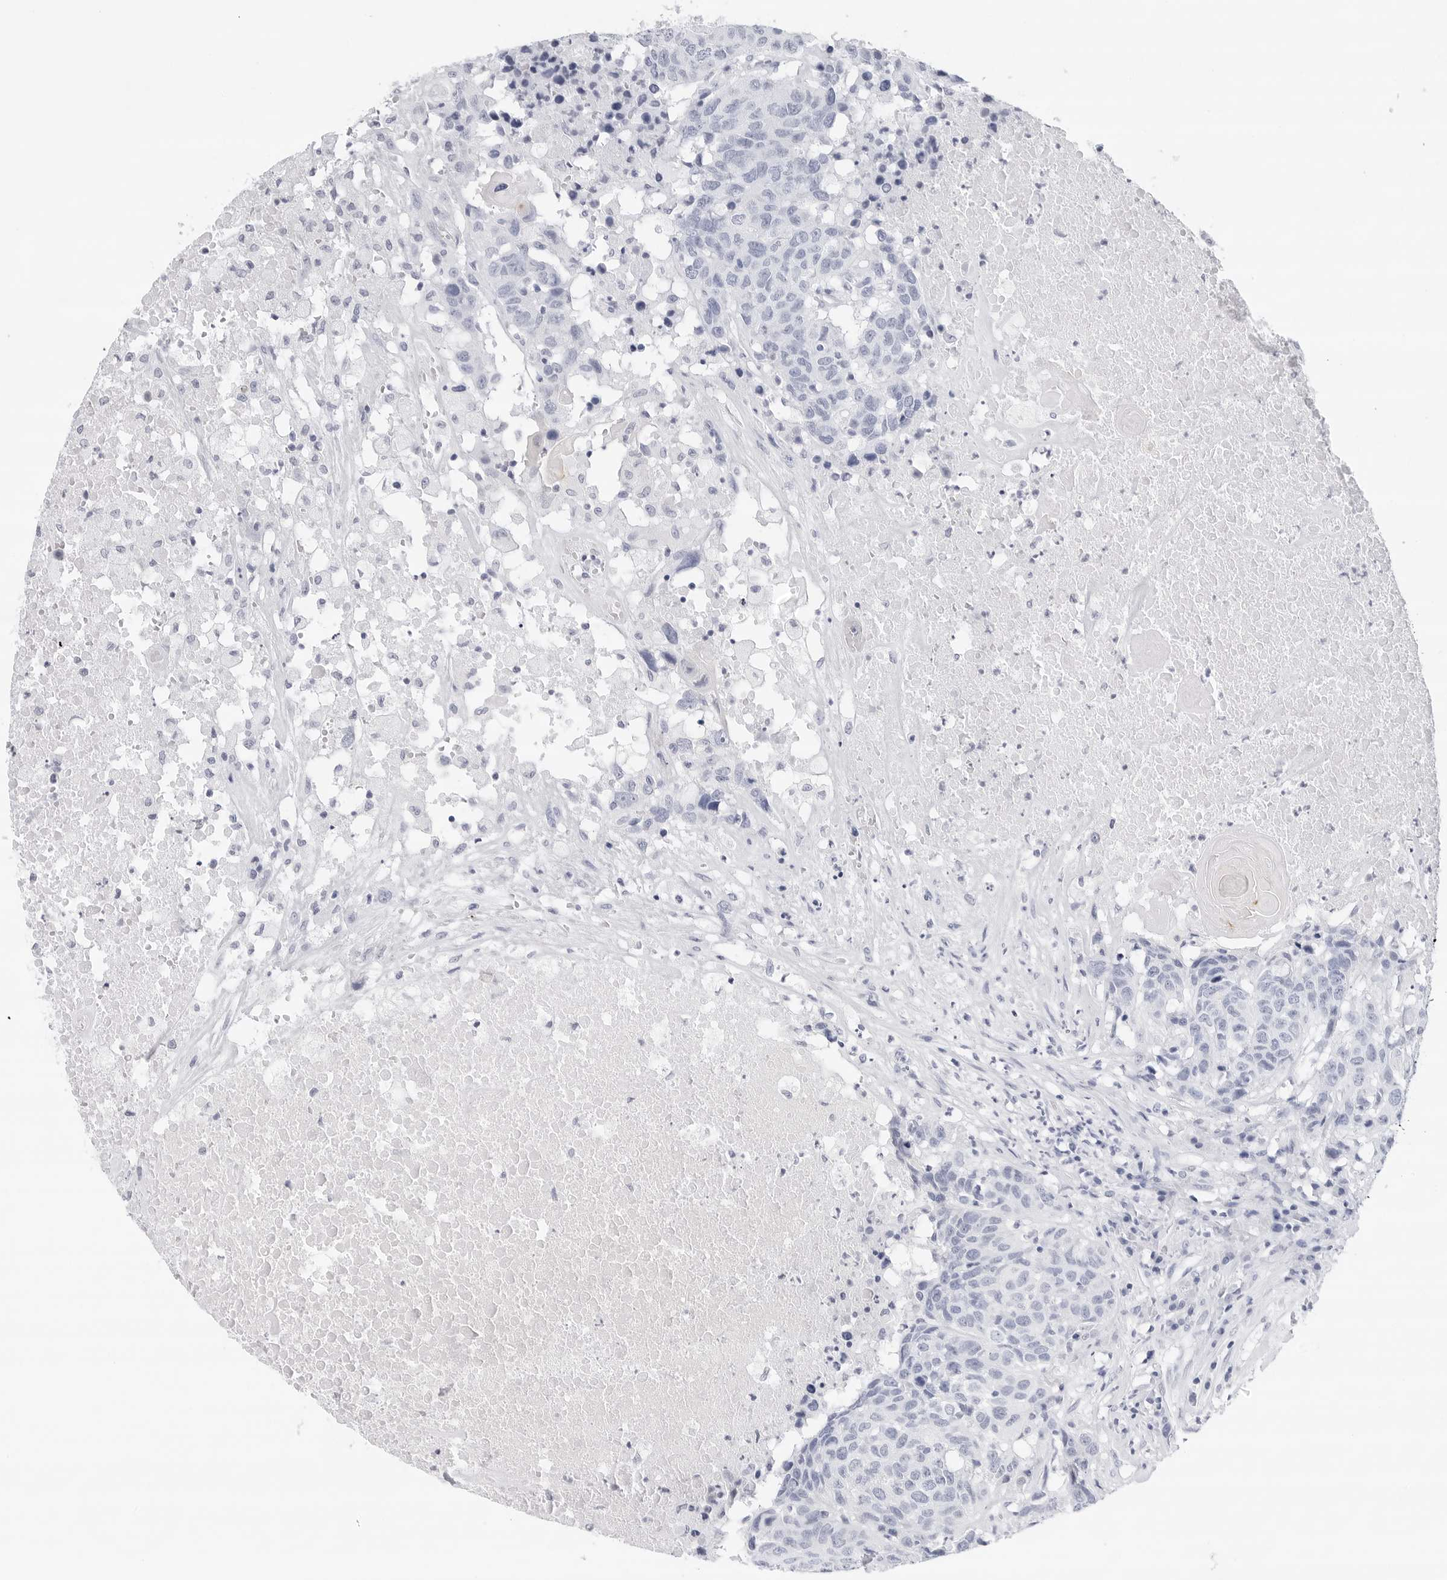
{"staining": {"intensity": "negative", "quantity": "none", "location": "none"}, "tissue": "head and neck cancer", "cell_type": "Tumor cells", "image_type": "cancer", "snomed": [{"axis": "morphology", "description": "Squamous cell carcinoma, NOS"}, {"axis": "topography", "description": "Head-Neck"}], "caption": "The IHC histopathology image has no significant expression in tumor cells of squamous cell carcinoma (head and neck) tissue.", "gene": "SLC19A1", "patient": {"sex": "male", "age": 66}}